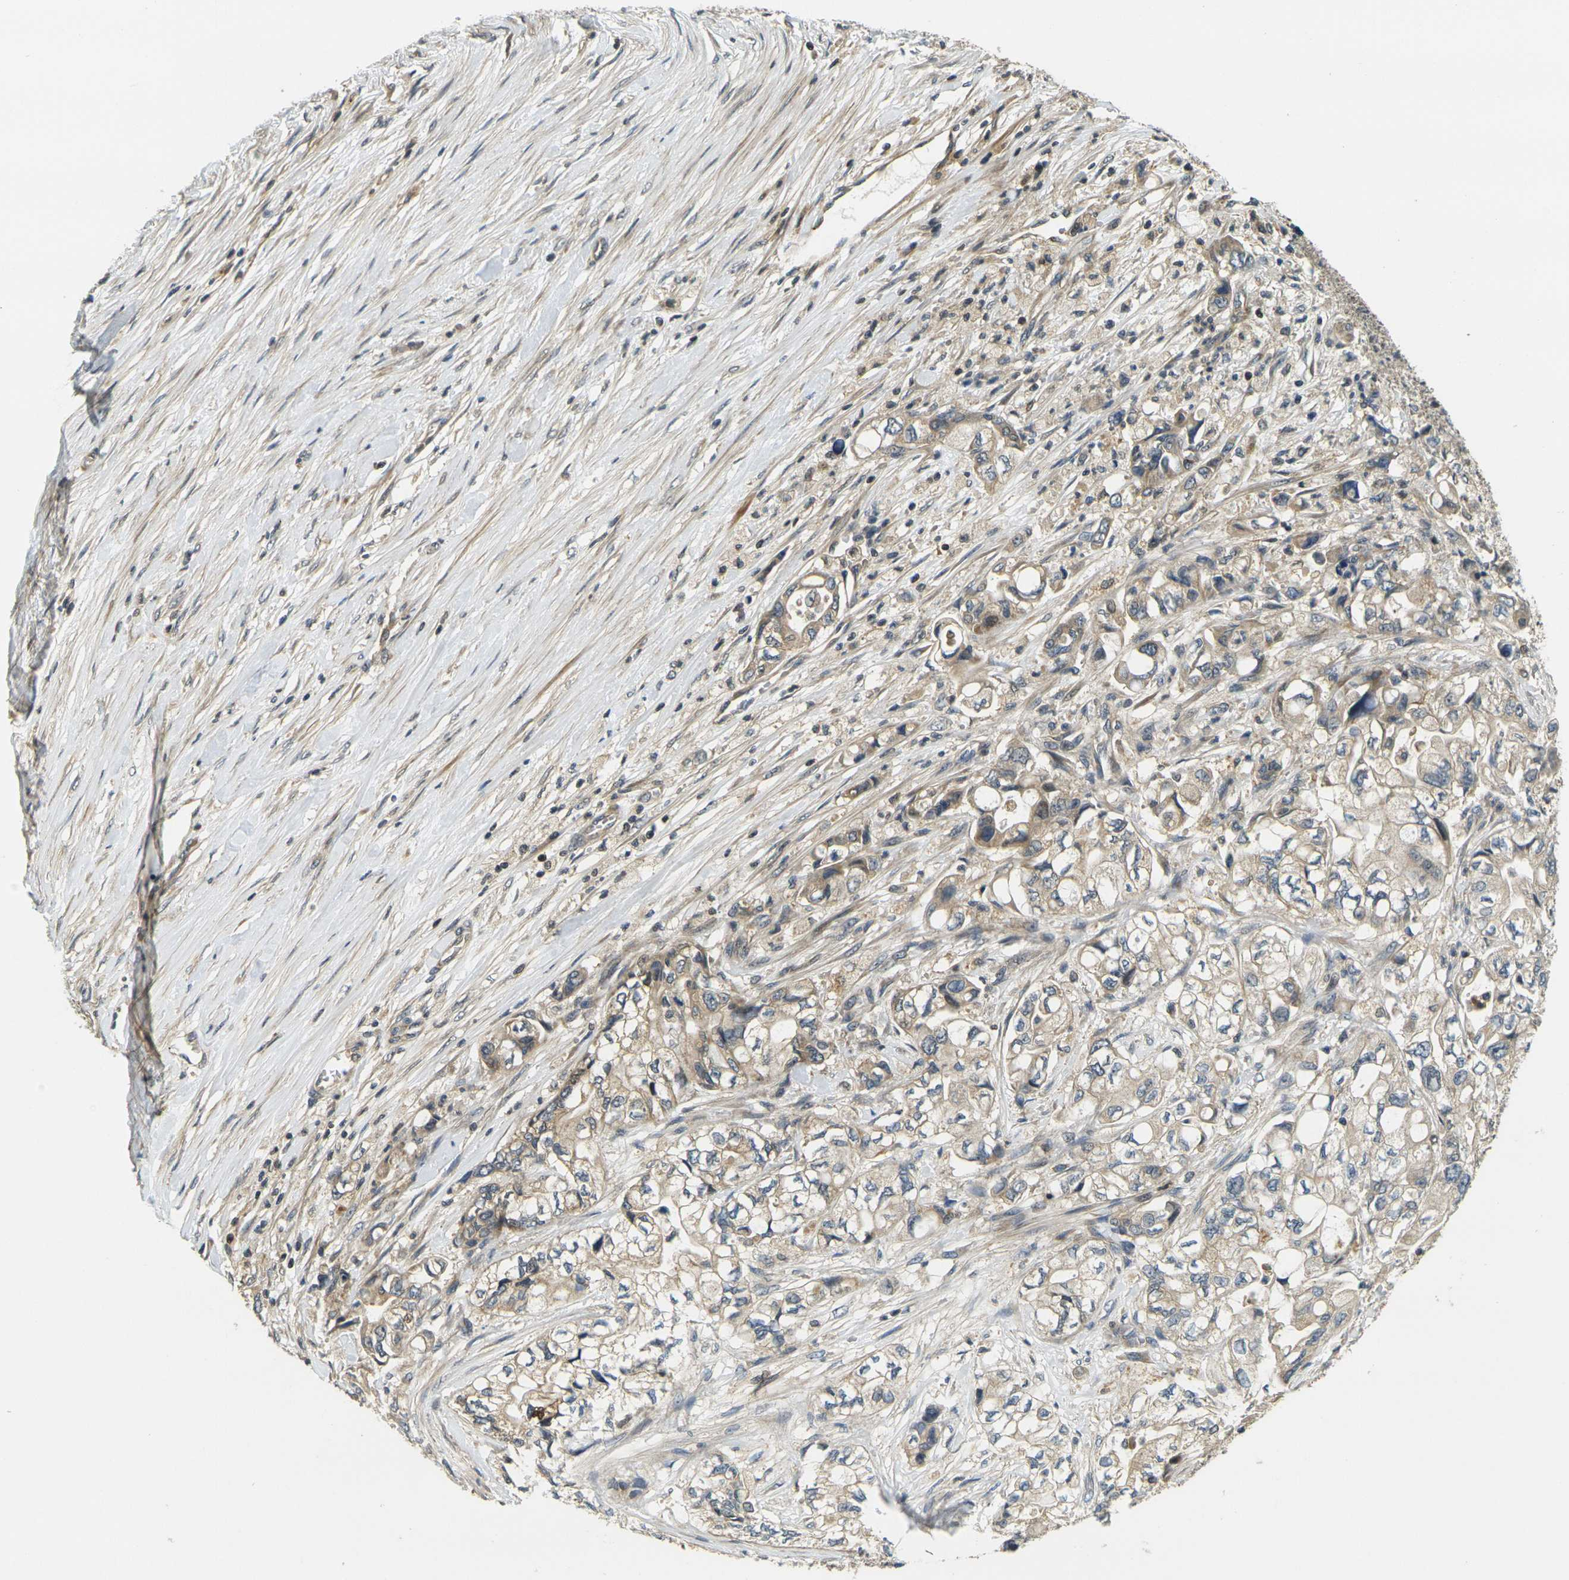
{"staining": {"intensity": "weak", "quantity": ">75%", "location": "cytoplasmic/membranous"}, "tissue": "pancreatic cancer", "cell_type": "Tumor cells", "image_type": "cancer", "snomed": [{"axis": "morphology", "description": "Adenocarcinoma, NOS"}, {"axis": "topography", "description": "Pancreas"}], "caption": "IHC (DAB) staining of pancreatic cancer (adenocarcinoma) displays weak cytoplasmic/membranous protein positivity in approximately >75% of tumor cells. The staining was performed using DAB, with brown indicating positive protein expression. Nuclei are stained blue with hematoxylin.", "gene": "KLHL8", "patient": {"sex": "male", "age": 79}}